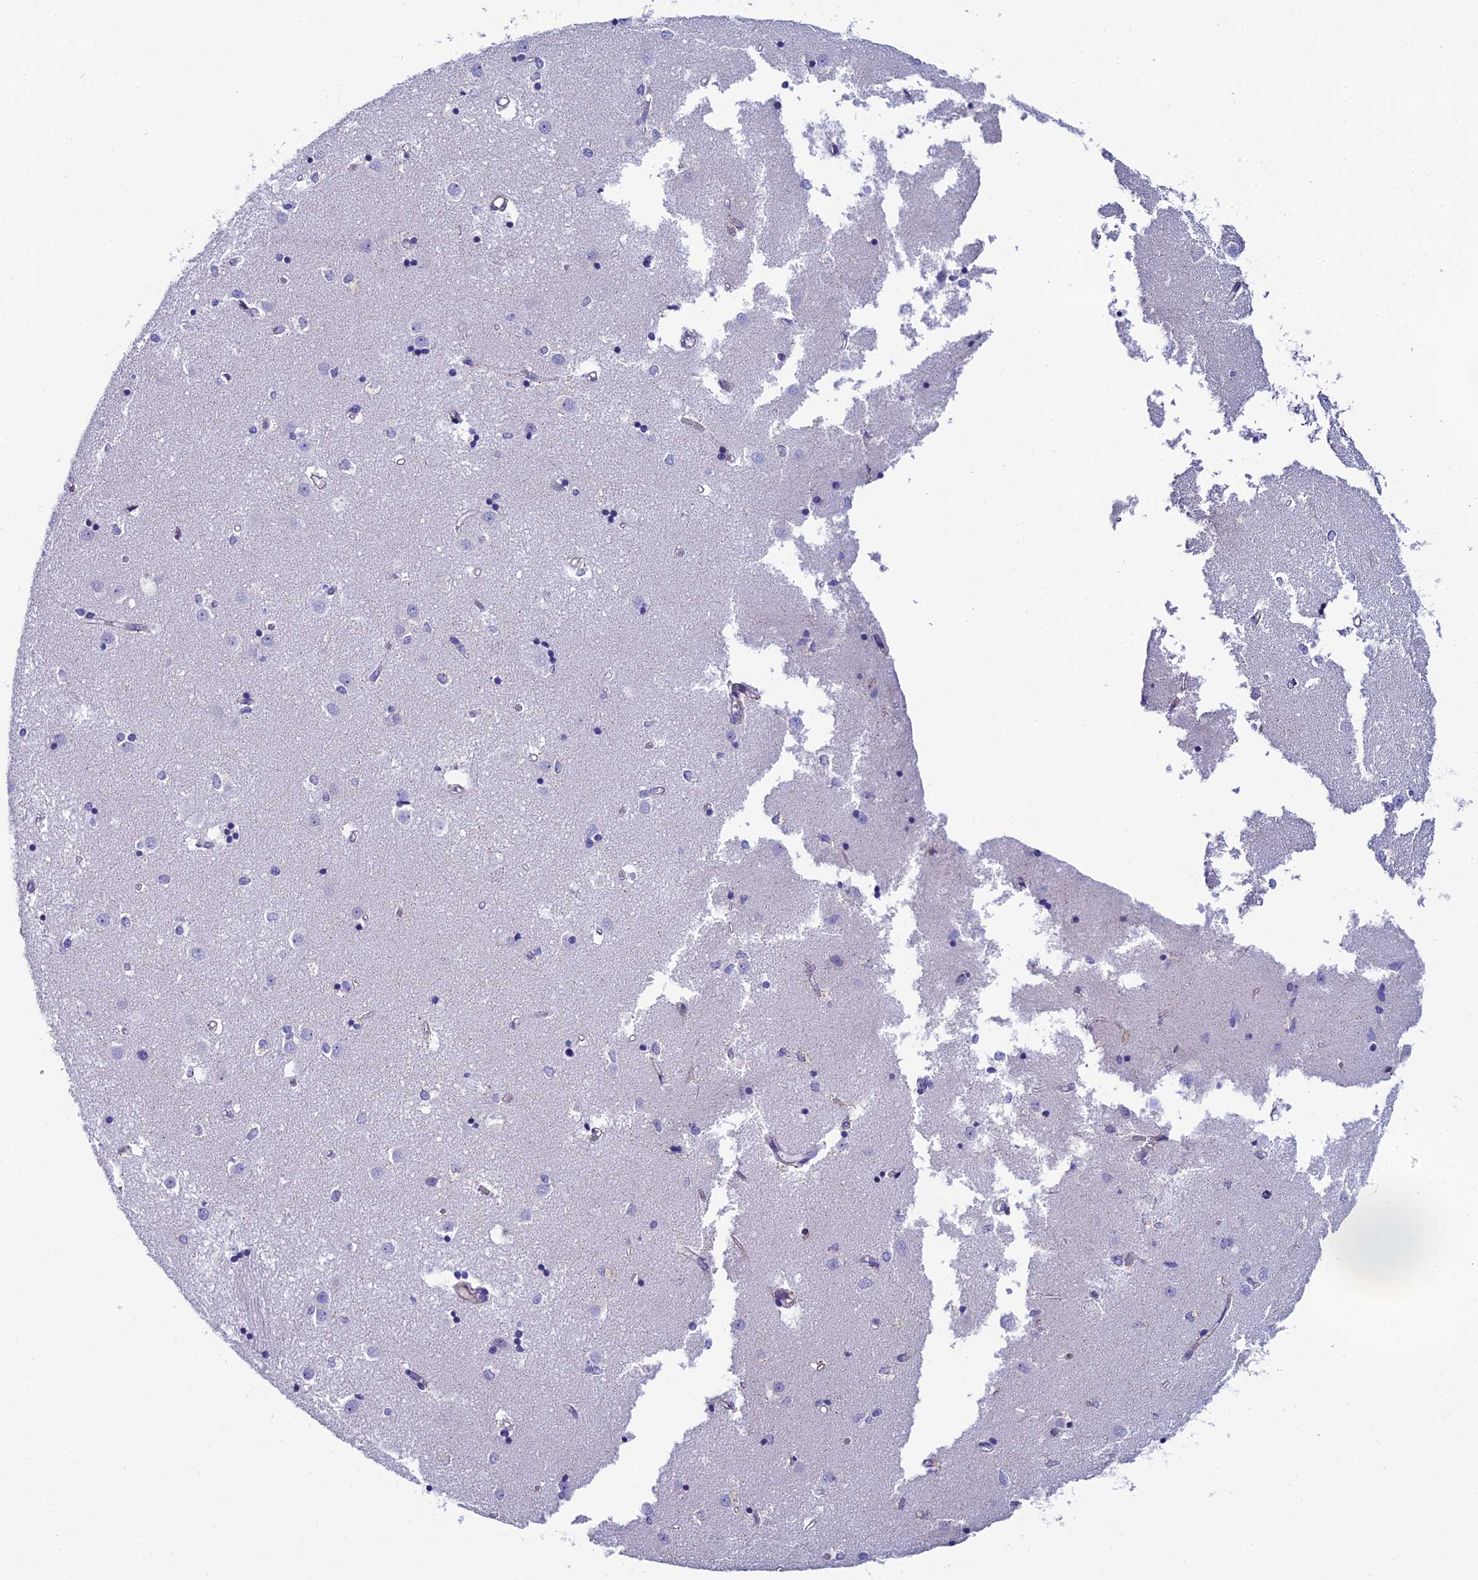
{"staining": {"intensity": "negative", "quantity": "none", "location": "none"}, "tissue": "caudate", "cell_type": "Glial cells", "image_type": "normal", "snomed": [{"axis": "morphology", "description": "Normal tissue, NOS"}, {"axis": "topography", "description": "Lateral ventricle wall"}], "caption": "The IHC micrograph has no significant expression in glial cells of caudate. (DAB immunohistochemistry (IHC), high magnification).", "gene": "MACIR", "patient": {"sex": "male", "age": 45}}